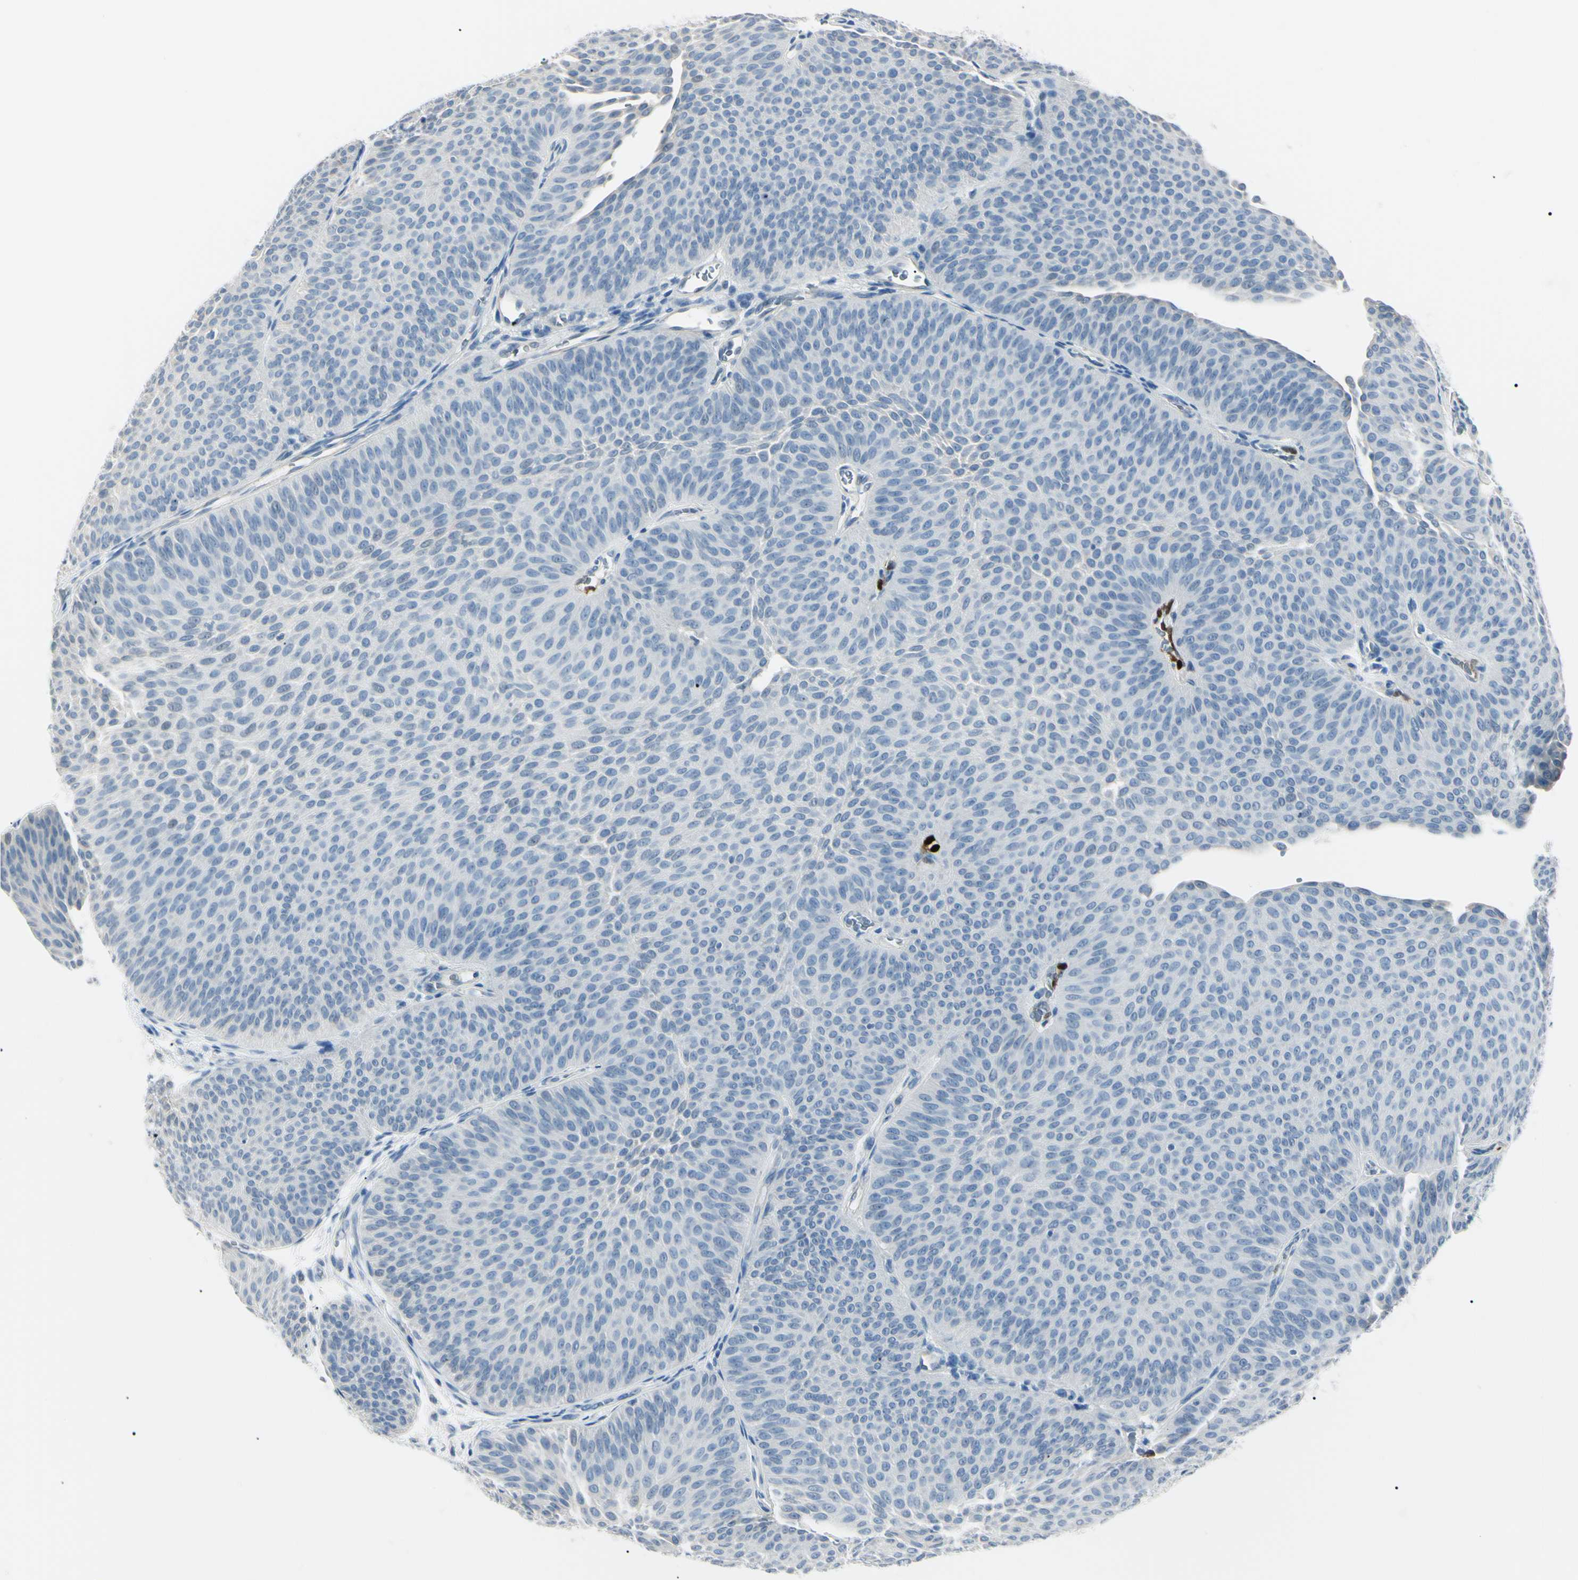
{"staining": {"intensity": "negative", "quantity": "none", "location": "none"}, "tissue": "urothelial cancer", "cell_type": "Tumor cells", "image_type": "cancer", "snomed": [{"axis": "morphology", "description": "Urothelial carcinoma, Low grade"}, {"axis": "topography", "description": "Urinary bladder"}], "caption": "The micrograph shows no staining of tumor cells in urothelial carcinoma (low-grade).", "gene": "CA2", "patient": {"sex": "female", "age": 60}}